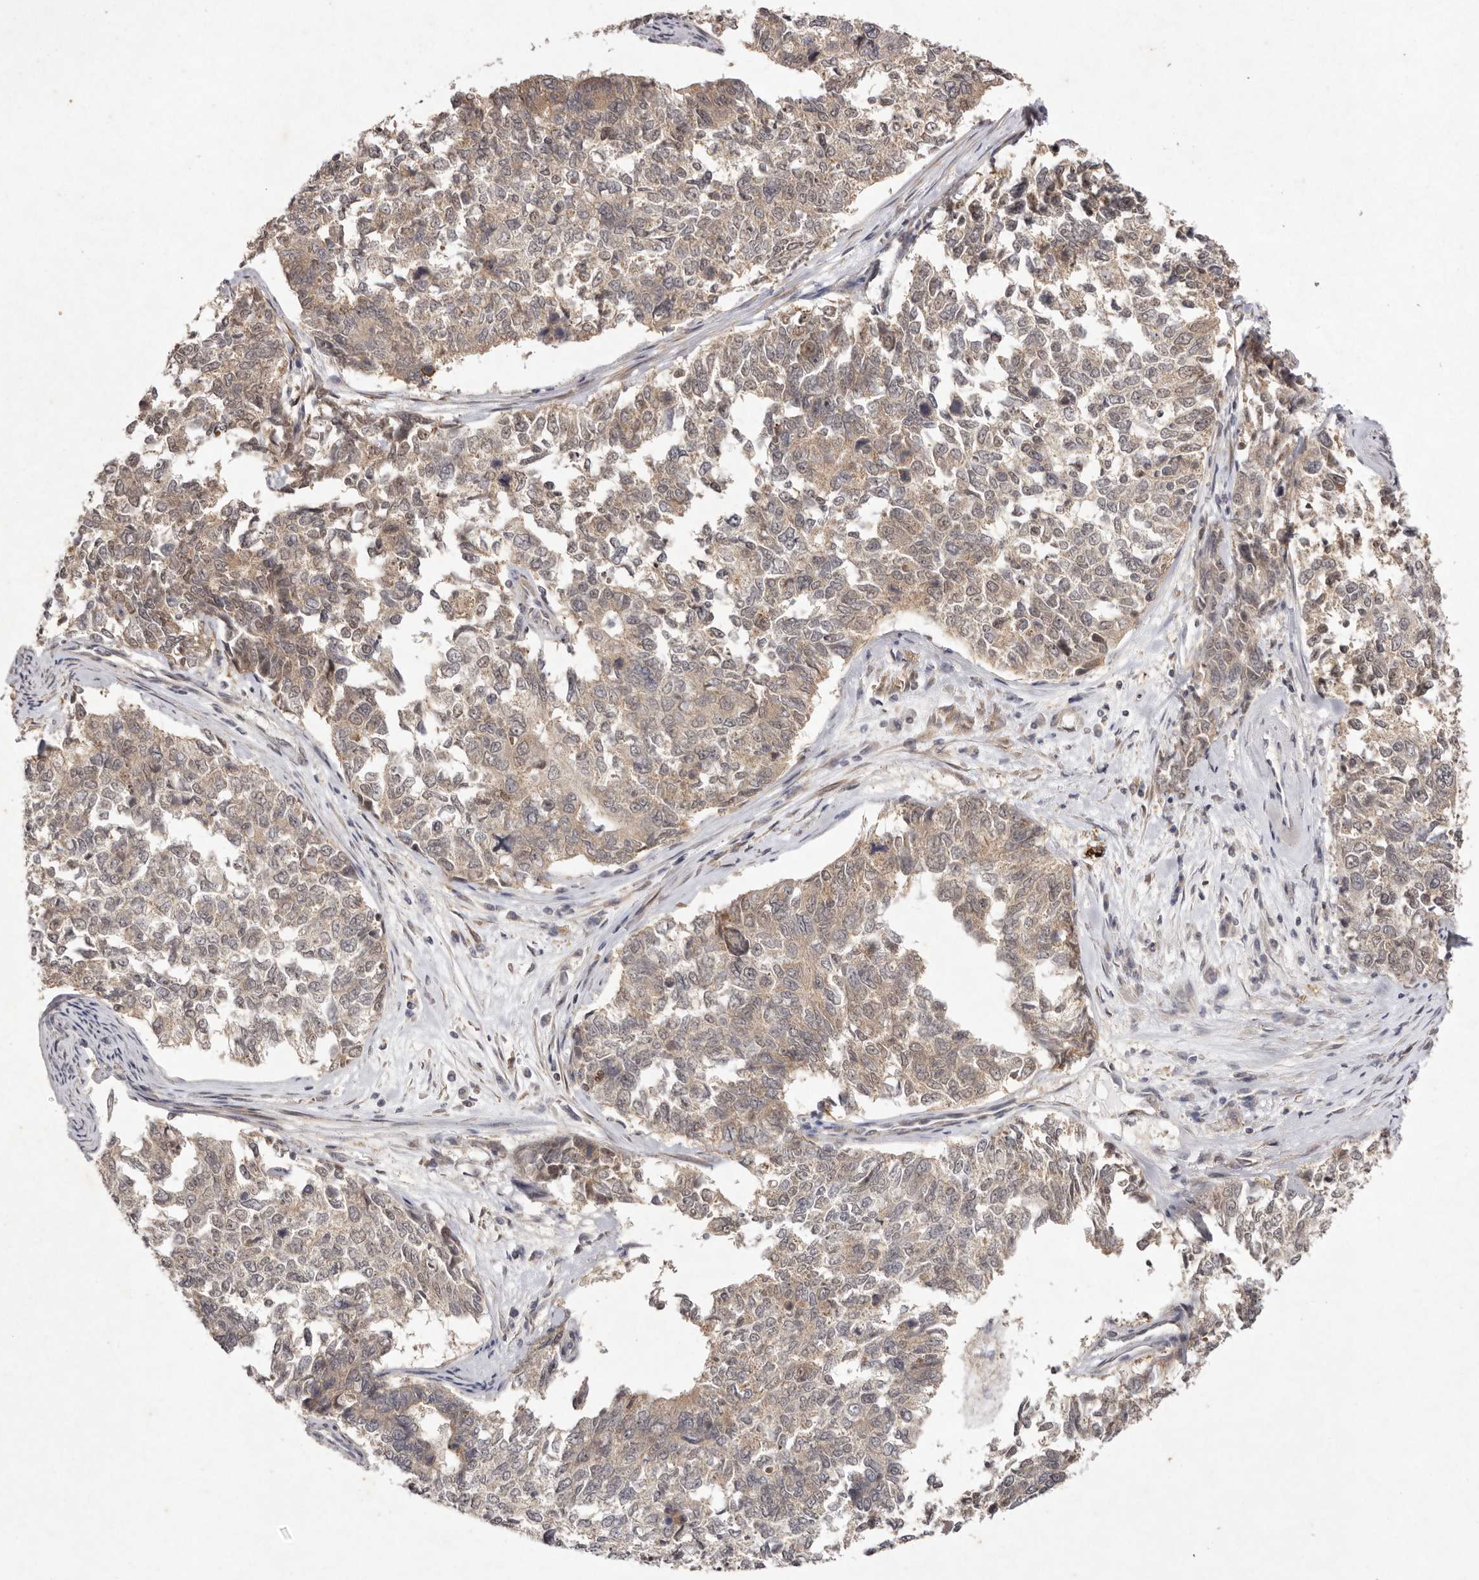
{"staining": {"intensity": "weak", "quantity": ">75%", "location": "cytoplasmic/membranous"}, "tissue": "cervical cancer", "cell_type": "Tumor cells", "image_type": "cancer", "snomed": [{"axis": "morphology", "description": "Squamous cell carcinoma, NOS"}, {"axis": "topography", "description": "Cervix"}], "caption": "Brown immunohistochemical staining in cervical cancer demonstrates weak cytoplasmic/membranous positivity in about >75% of tumor cells.", "gene": "BUD31", "patient": {"sex": "female", "age": 63}}